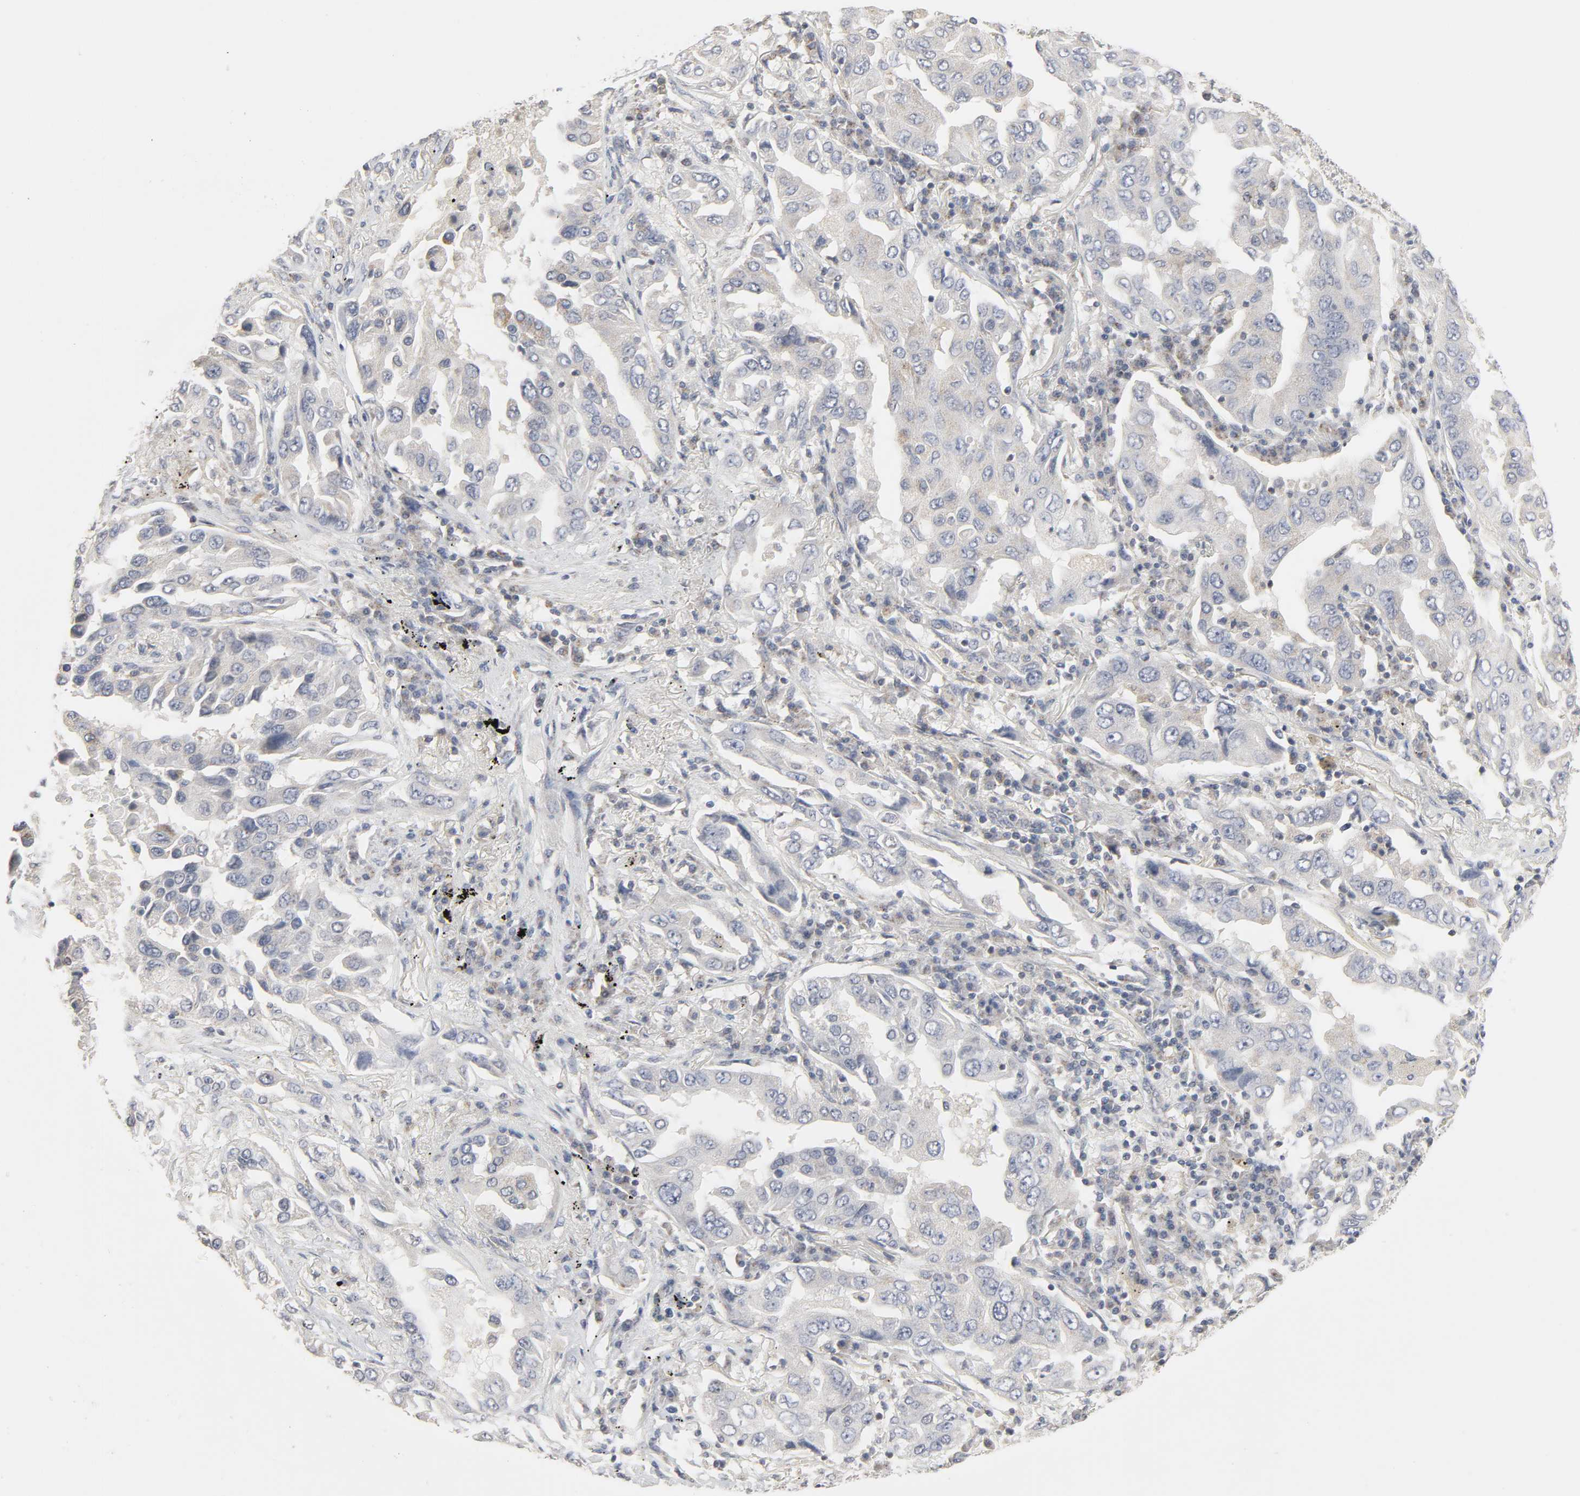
{"staining": {"intensity": "weak", "quantity": "<25%", "location": "cytoplasmic/membranous"}, "tissue": "lung cancer", "cell_type": "Tumor cells", "image_type": "cancer", "snomed": [{"axis": "morphology", "description": "Adenocarcinoma, NOS"}, {"axis": "topography", "description": "Lung"}], "caption": "Protein analysis of adenocarcinoma (lung) reveals no significant positivity in tumor cells.", "gene": "CLEC4E", "patient": {"sex": "female", "age": 65}}